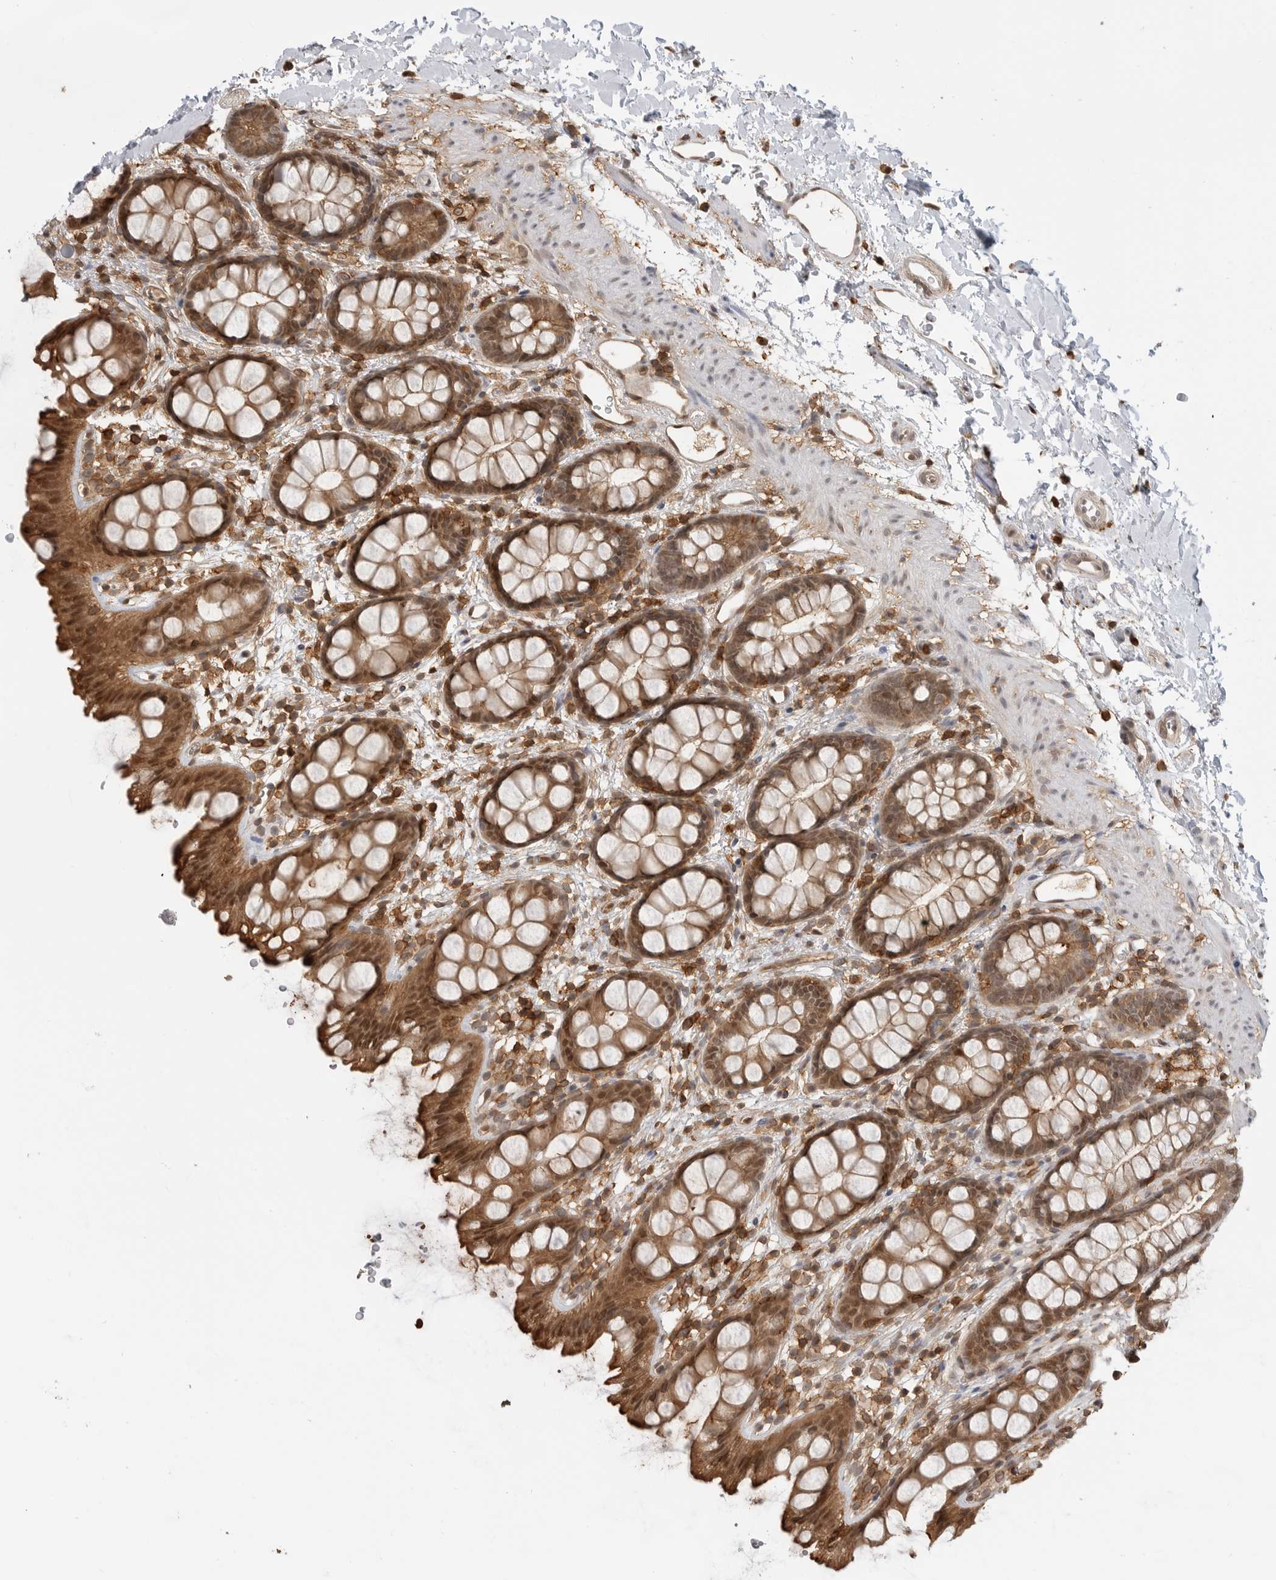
{"staining": {"intensity": "moderate", "quantity": ">75%", "location": "cytoplasmic/membranous,nuclear"}, "tissue": "rectum", "cell_type": "Glandular cells", "image_type": "normal", "snomed": [{"axis": "morphology", "description": "Normal tissue, NOS"}, {"axis": "topography", "description": "Rectum"}], "caption": "A brown stain shows moderate cytoplasmic/membranous,nuclear staining of a protein in glandular cells of unremarkable rectum.", "gene": "ANXA11", "patient": {"sex": "female", "age": 65}}